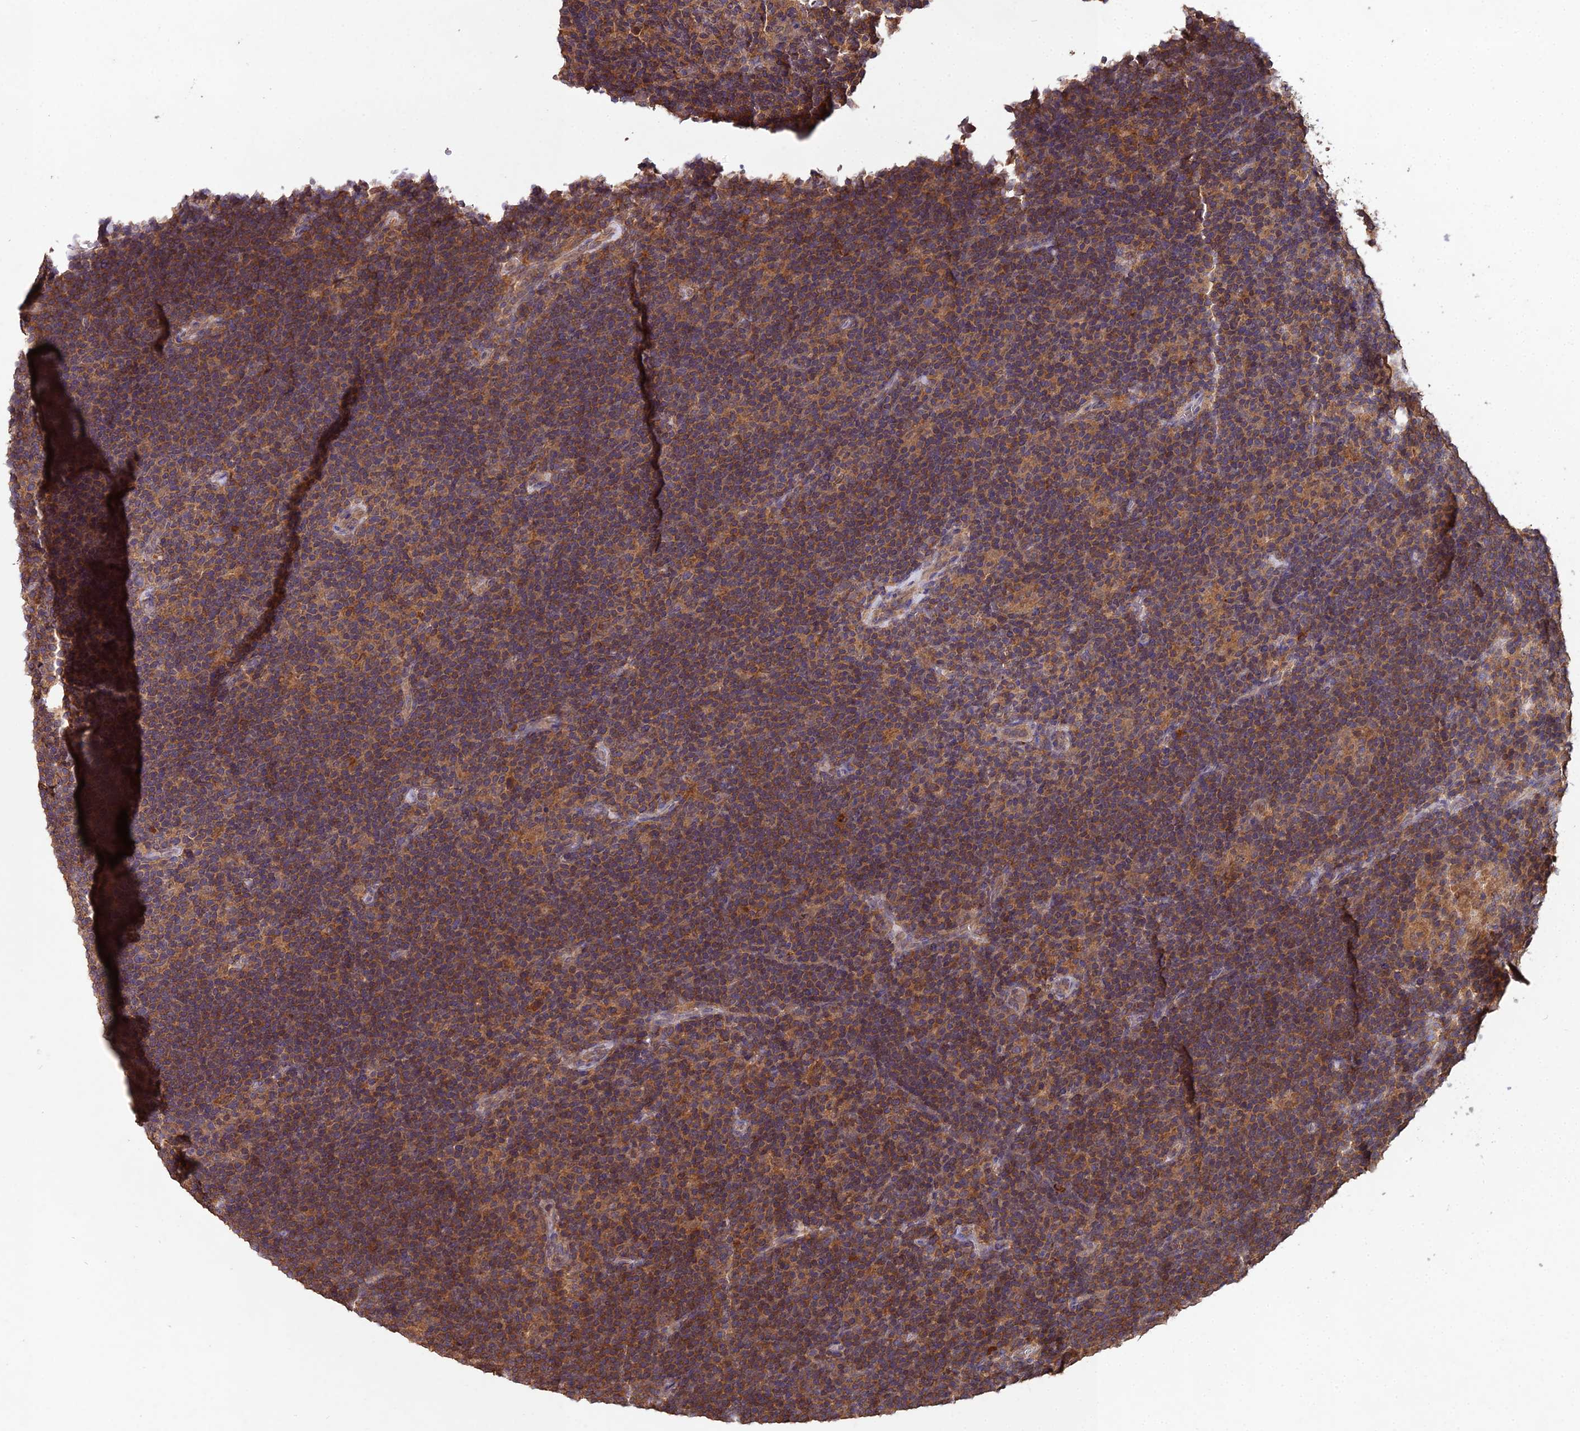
{"staining": {"intensity": "moderate", "quantity": ">75%", "location": "cytoplasmic/membranous"}, "tissue": "lymphoma", "cell_type": "Tumor cells", "image_type": "cancer", "snomed": [{"axis": "morphology", "description": "Hodgkin's disease, NOS"}, {"axis": "topography", "description": "Lymph node"}], "caption": "Lymphoma stained for a protein (brown) reveals moderate cytoplasmic/membranous positive positivity in about >75% of tumor cells.", "gene": "TMEM258", "patient": {"sex": "female", "age": 57}}